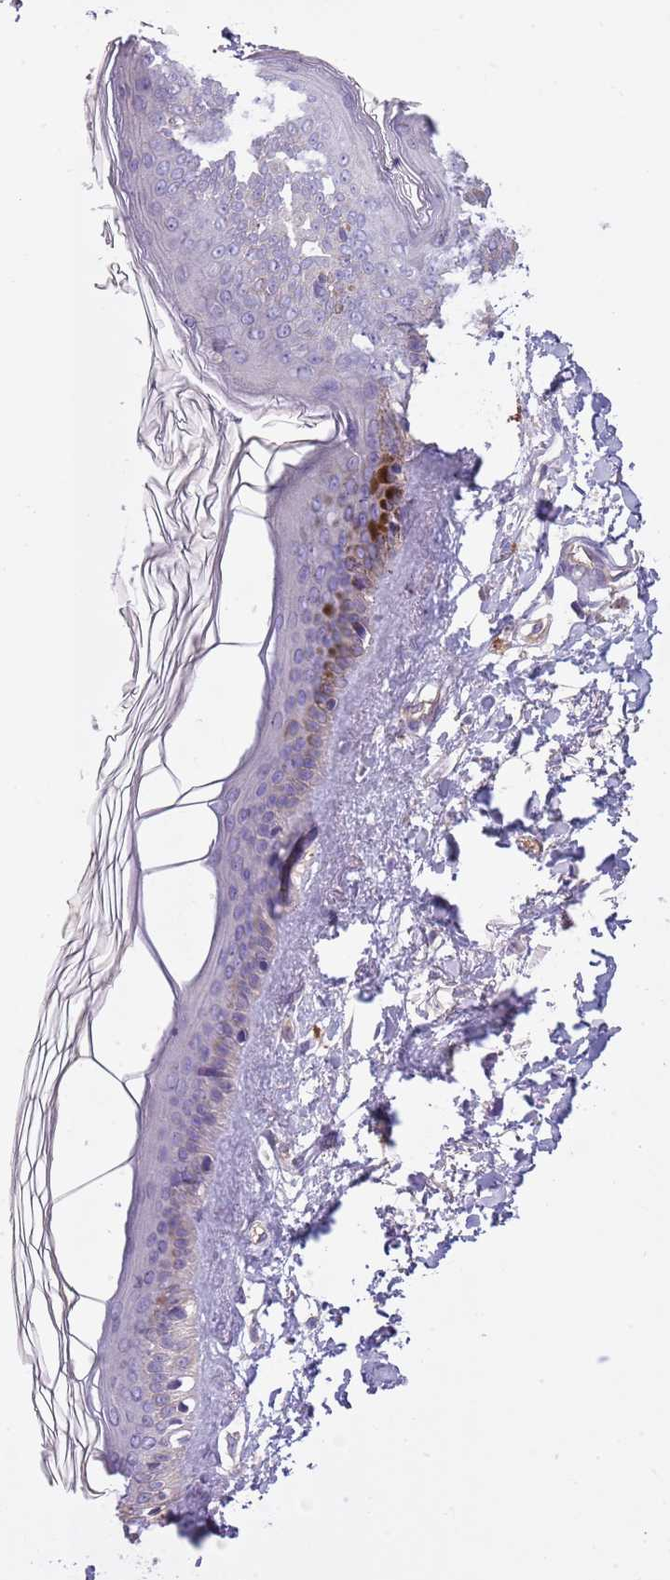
{"staining": {"intensity": "negative", "quantity": "none", "location": "none"}, "tissue": "skin", "cell_type": "Fibroblasts", "image_type": "normal", "snomed": [{"axis": "morphology", "description": "Normal tissue, NOS"}, {"axis": "topography", "description": "Skin"}], "caption": "High magnification brightfield microscopy of normal skin stained with DAB (brown) and counterstained with hematoxylin (blue): fibroblasts show no significant positivity.", "gene": "HES3", "patient": {"sex": "female", "age": 58}}